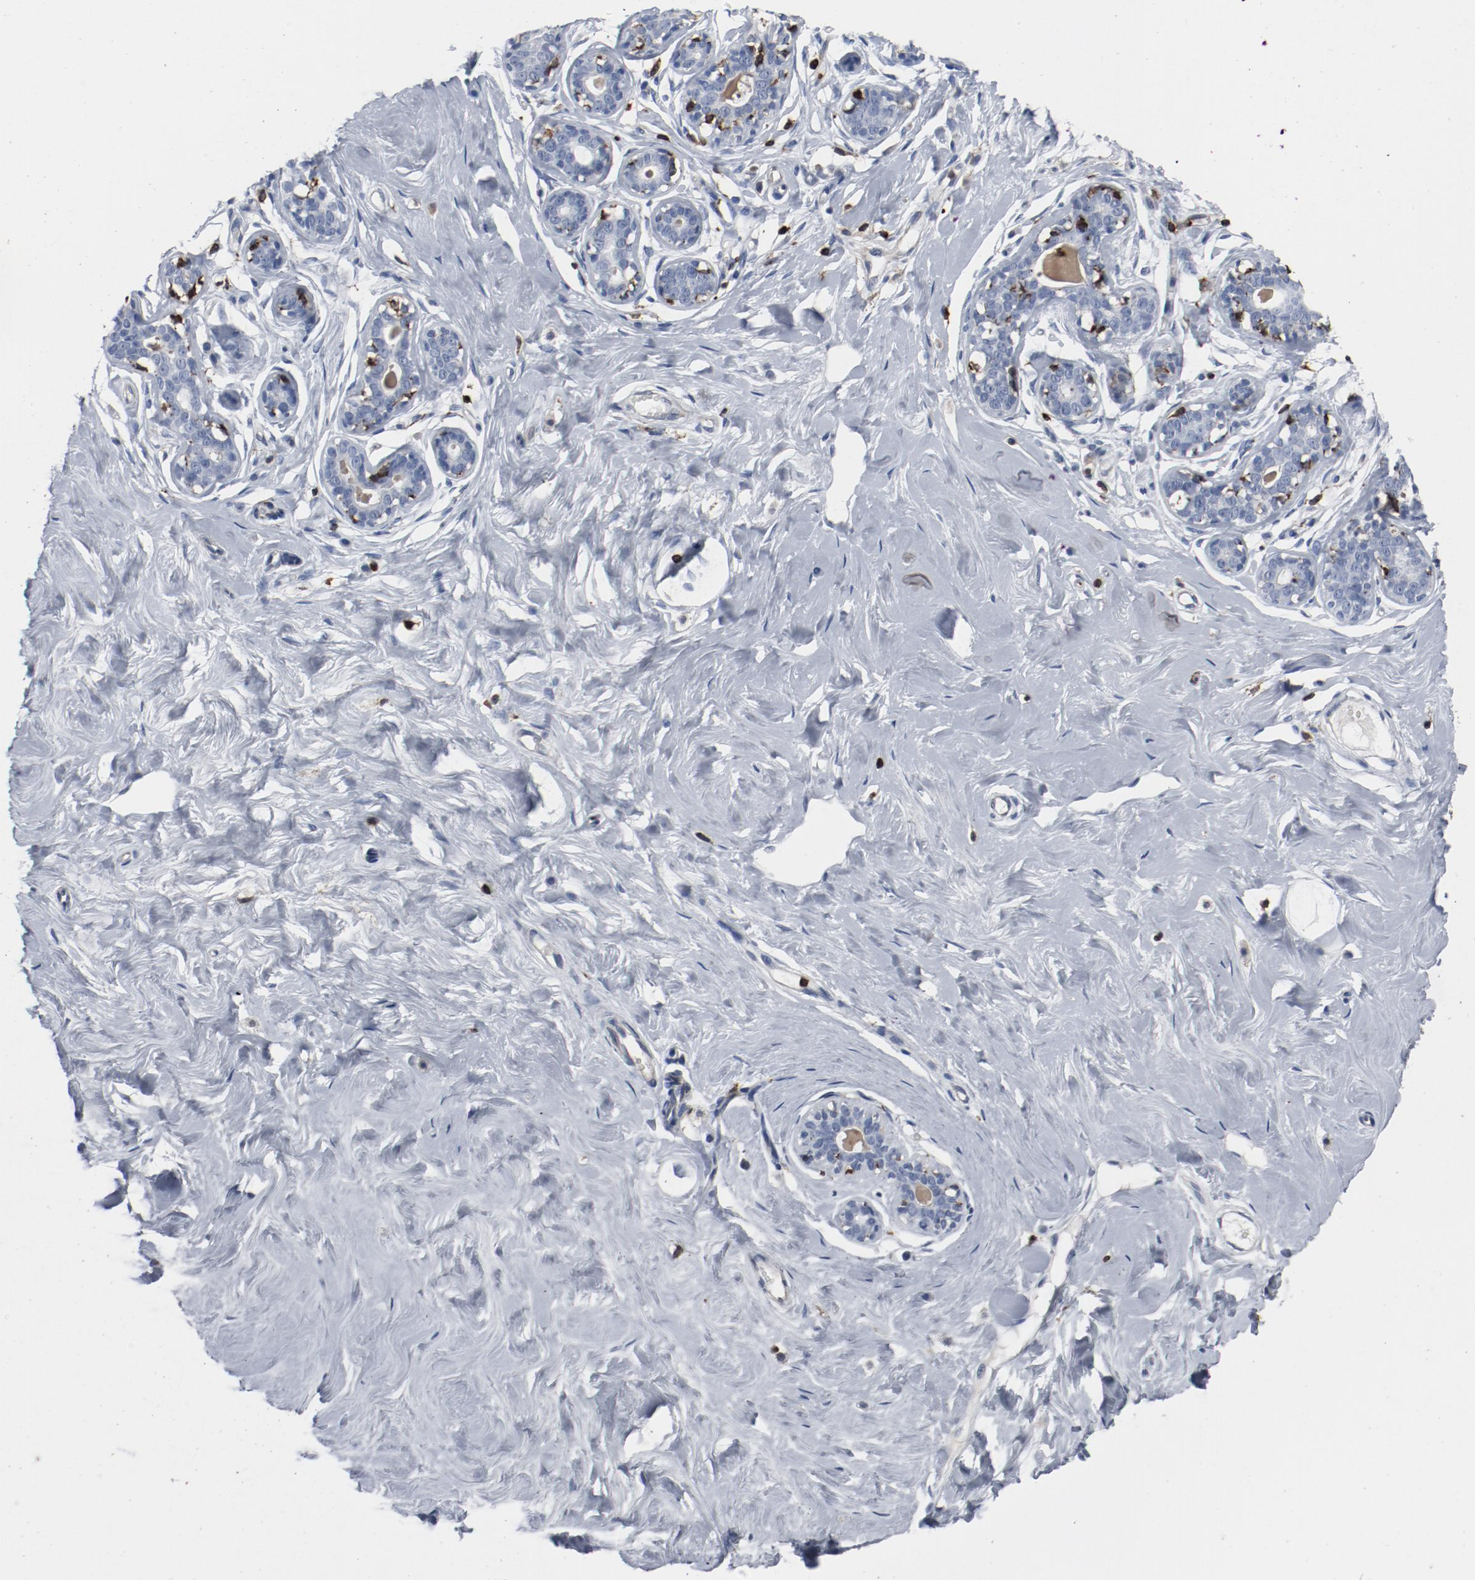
{"staining": {"intensity": "negative", "quantity": "none", "location": "none"}, "tissue": "breast", "cell_type": "Adipocytes", "image_type": "normal", "snomed": [{"axis": "morphology", "description": "Normal tissue, NOS"}, {"axis": "topography", "description": "Breast"}], "caption": "Immunohistochemistry of unremarkable breast reveals no staining in adipocytes. The staining is performed using DAB brown chromogen with nuclei counter-stained in using hematoxylin.", "gene": "LCP2", "patient": {"sex": "female", "age": 23}}